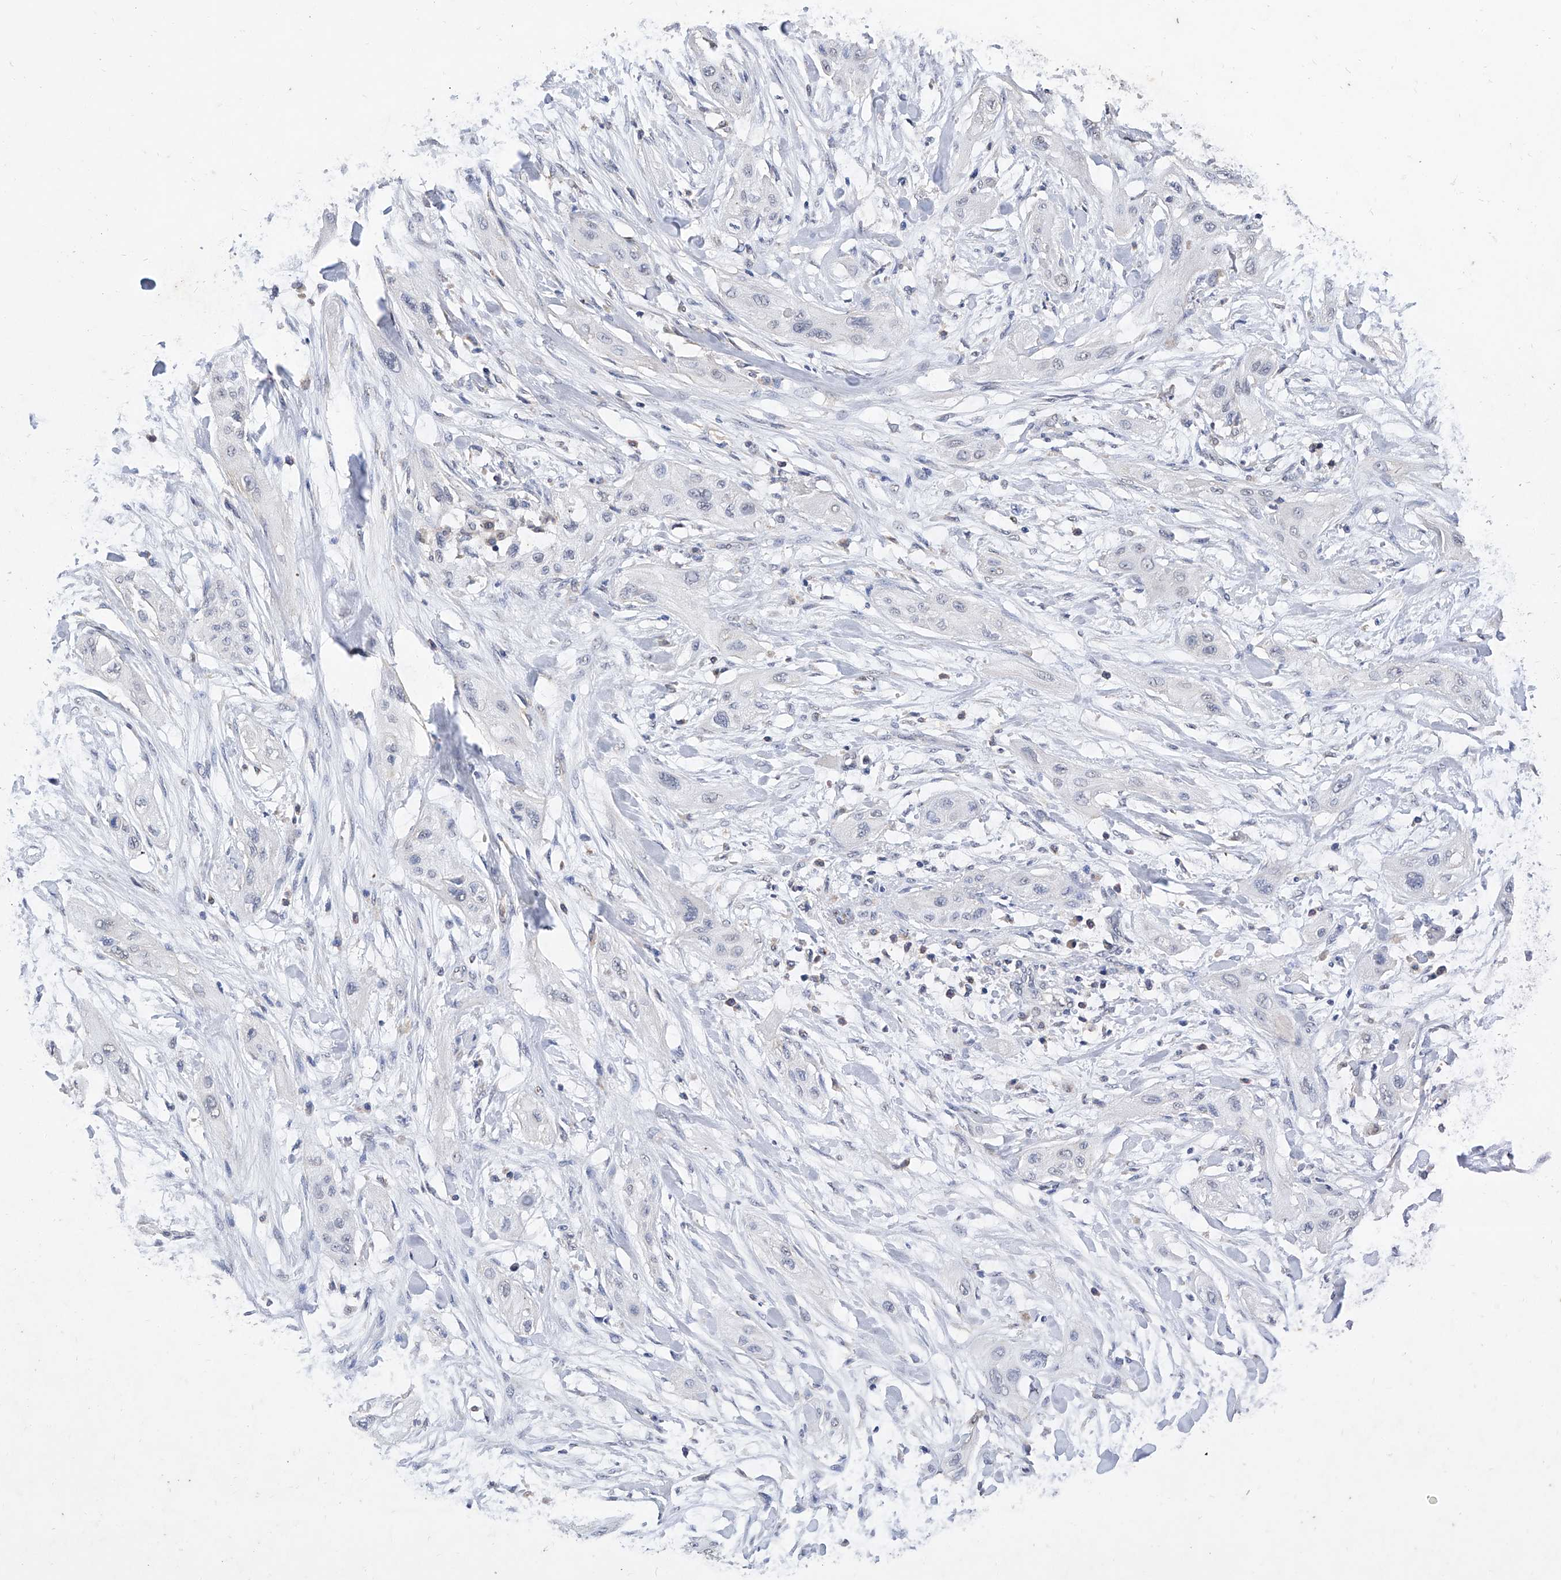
{"staining": {"intensity": "negative", "quantity": "none", "location": "none"}, "tissue": "lung cancer", "cell_type": "Tumor cells", "image_type": "cancer", "snomed": [{"axis": "morphology", "description": "Squamous cell carcinoma, NOS"}, {"axis": "topography", "description": "Lung"}], "caption": "An image of human lung cancer (squamous cell carcinoma) is negative for staining in tumor cells. (DAB (3,3'-diaminobenzidine) IHC visualized using brightfield microscopy, high magnification).", "gene": "GPT", "patient": {"sex": "female", "age": 47}}